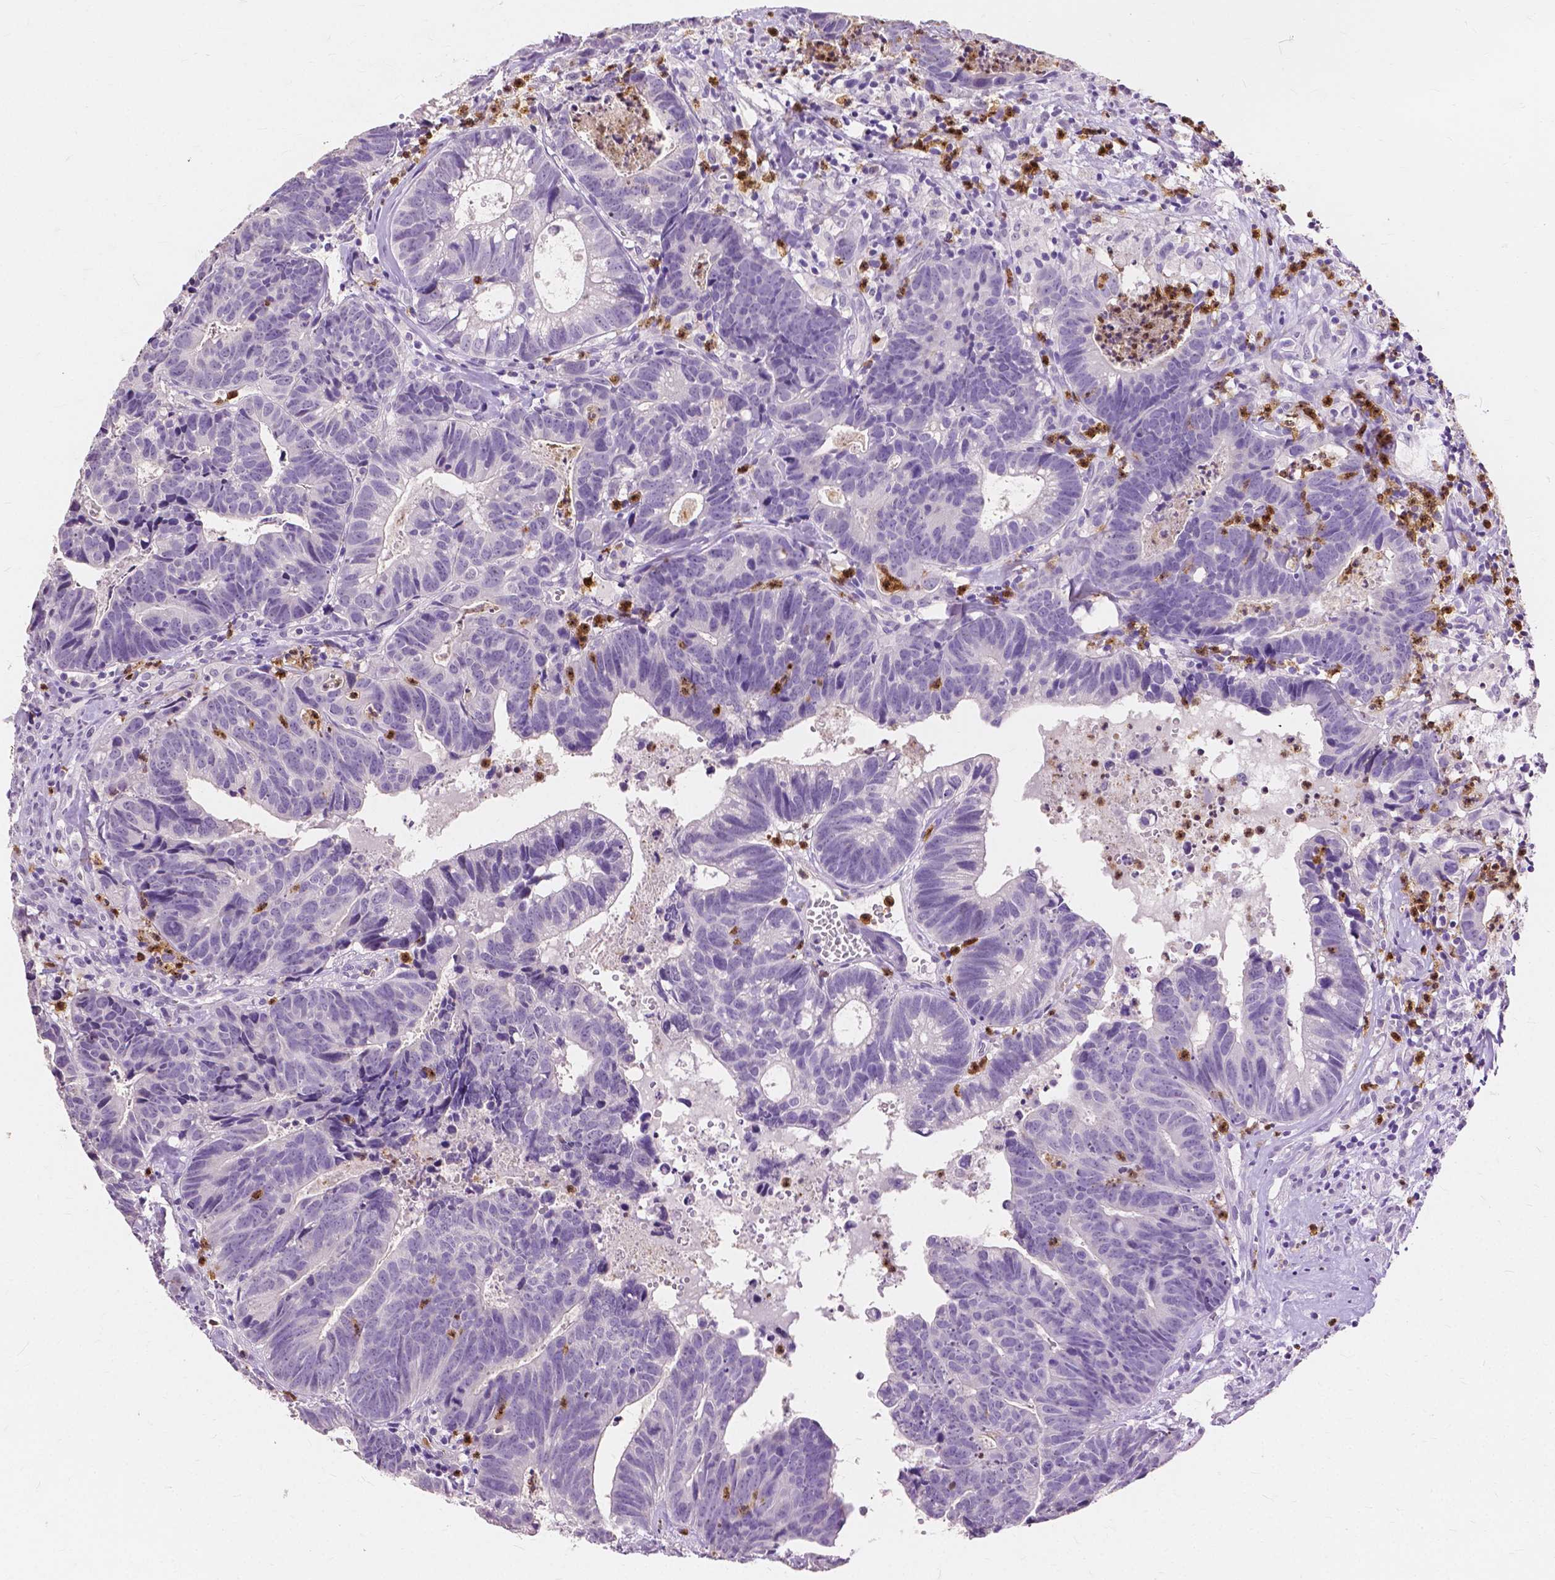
{"staining": {"intensity": "negative", "quantity": "none", "location": "none"}, "tissue": "head and neck cancer", "cell_type": "Tumor cells", "image_type": "cancer", "snomed": [{"axis": "morphology", "description": "Adenocarcinoma, NOS"}, {"axis": "topography", "description": "Head-Neck"}], "caption": "There is no significant staining in tumor cells of head and neck cancer.", "gene": "CXCR2", "patient": {"sex": "male", "age": 62}}